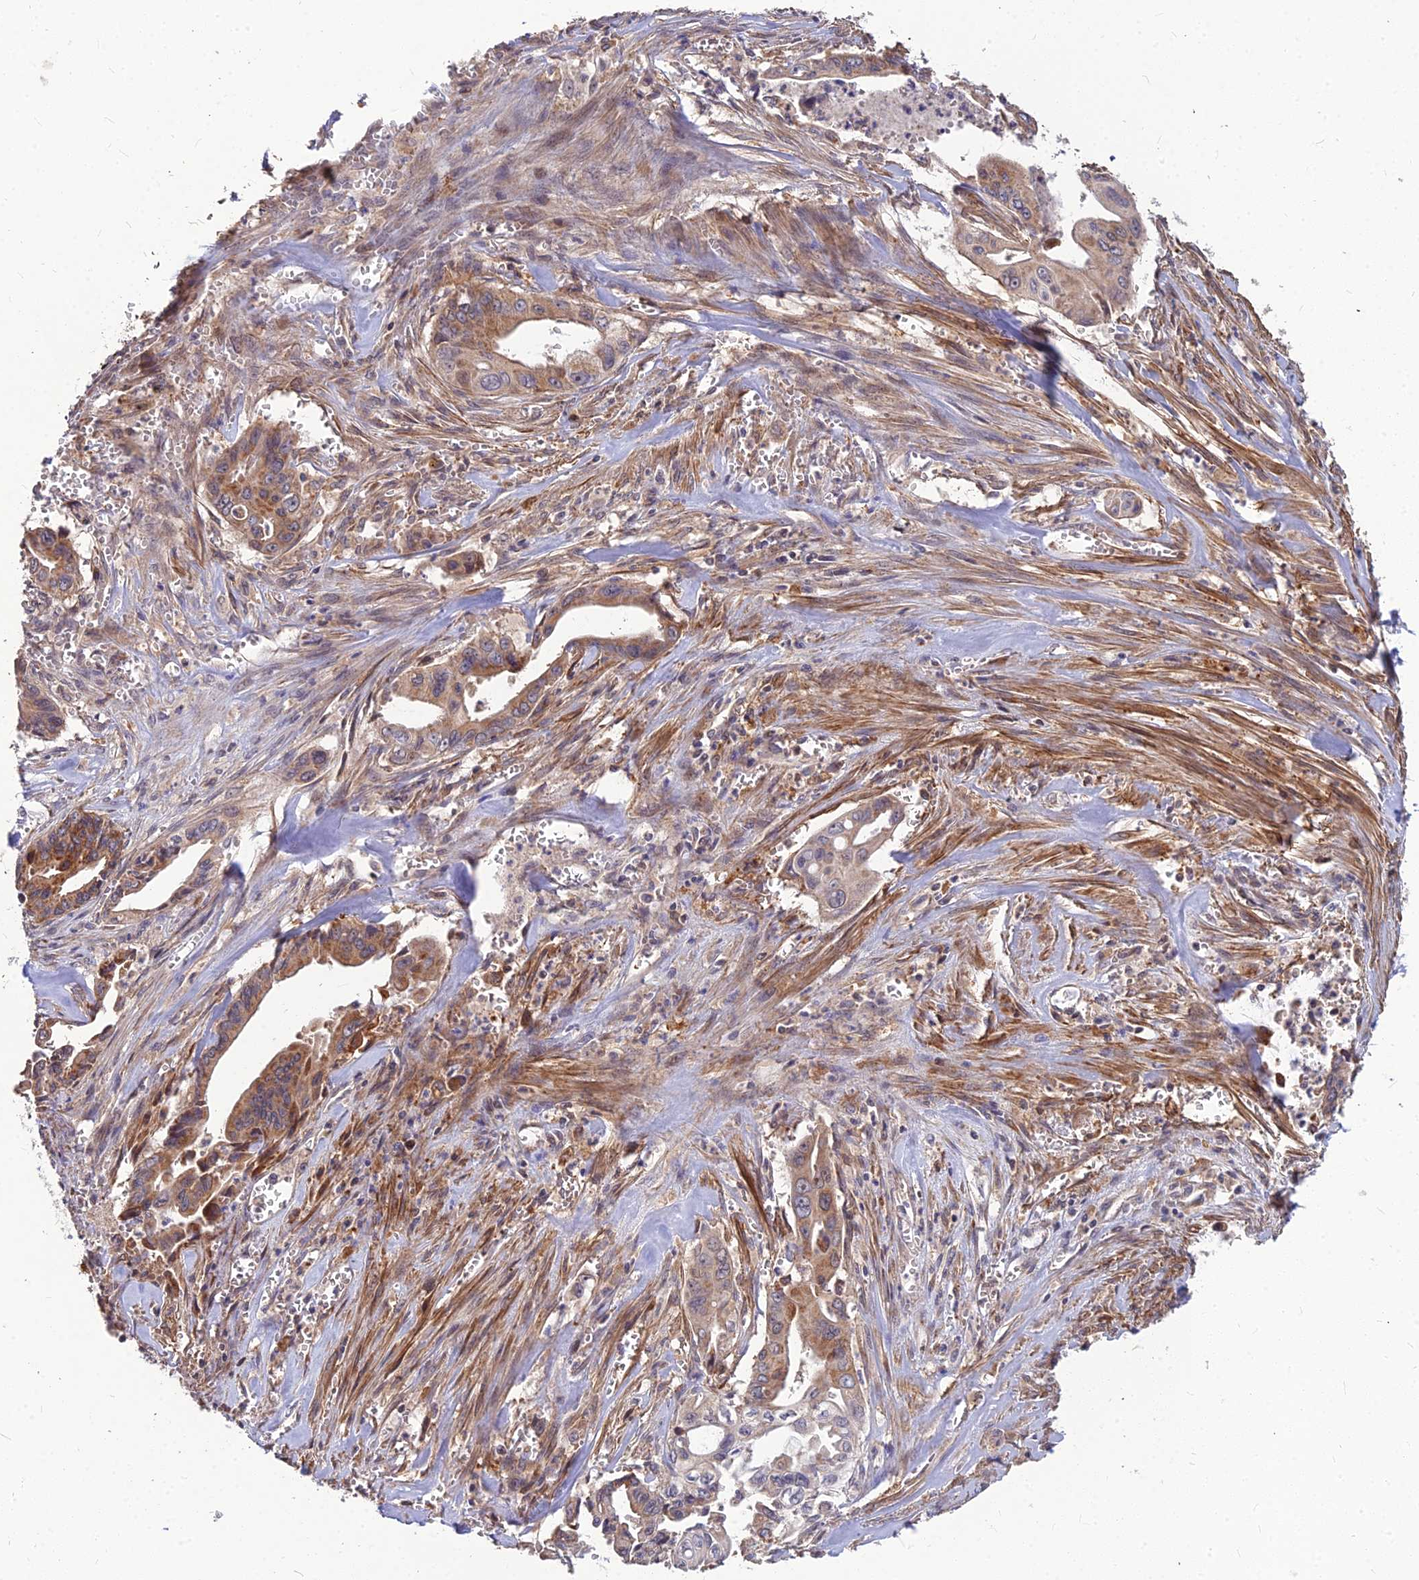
{"staining": {"intensity": "moderate", "quantity": "25%-75%", "location": "cytoplasmic/membranous"}, "tissue": "pancreatic cancer", "cell_type": "Tumor cells", "image_type": "cancer", "snomed": [{"axis": "morphology", "description": "Adenocarcinoma, NOS"}, {"axis": "topography", "description": "Pancreas"}], "caption": "There is medium levels of moderate cytoplasmic/membranous staining in tumor cells of pancreatic cancer, as demonstrated by immunohistochemical staining (brown color).", "gene": "LEKR1", "patient": {"sex": "male", "age": 59}}